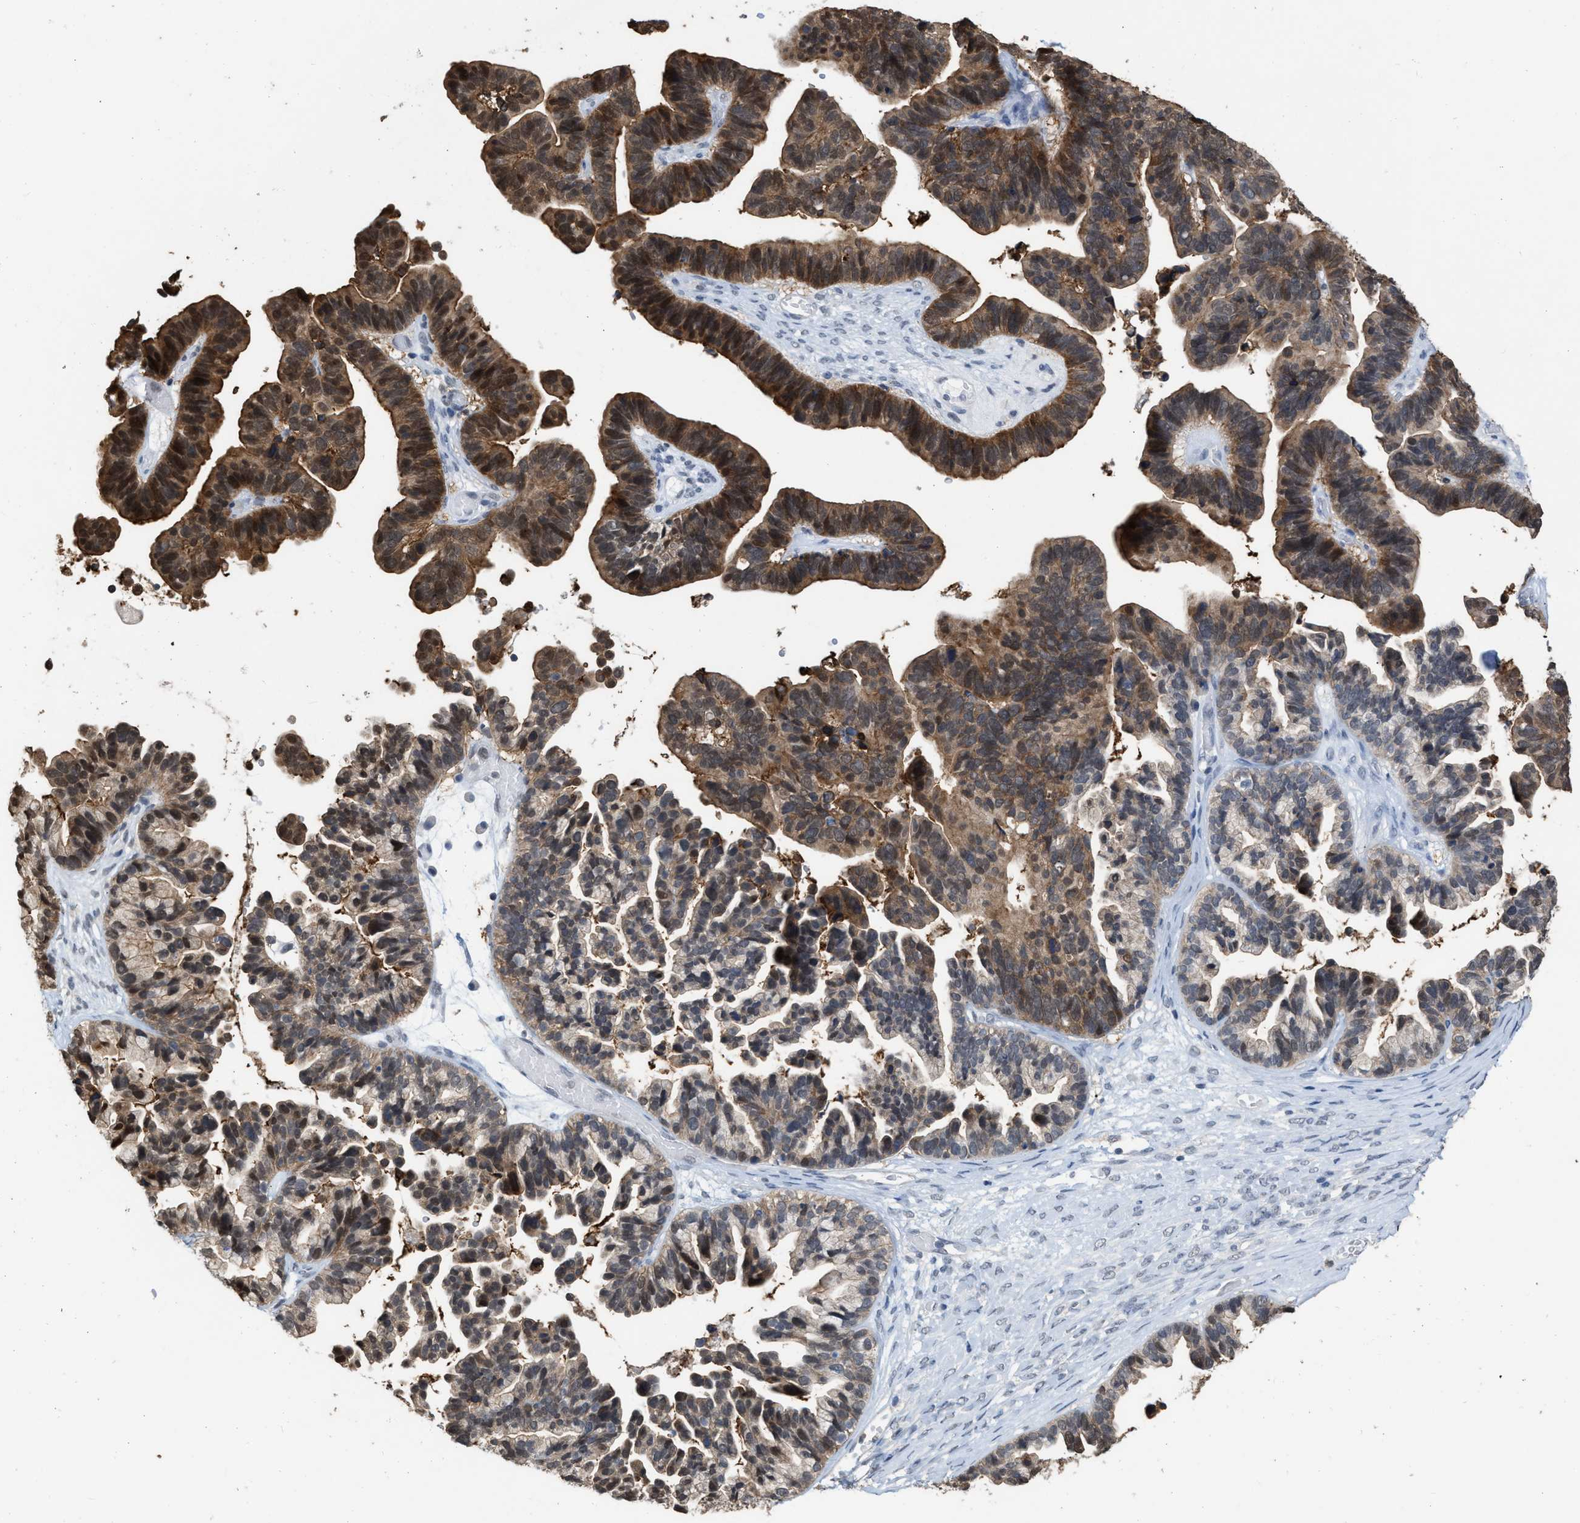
{"staining": {"intensity": "moderate", "quantity": ">75%", "location": "cytoplasmic/membranous"}, "tissue": "ovarian cancer", "cell_type": "Tumor cells", "image_type": "cancer", "snomed": [{"axis": "morphology", "description": "Cystadenocarcinoma, serous, NOS"}, {"axis": "topography", "description": "Ovary"}], "caption": "The immunohistochemical stain highlights moderate cytoplasmic/membranous expression in tumor cells of ovarian cancer (serous cystadenocarcinoma) tissue.", "gene": "BAIAP2L1", "patient": {"sex": "female", "age": 56}}